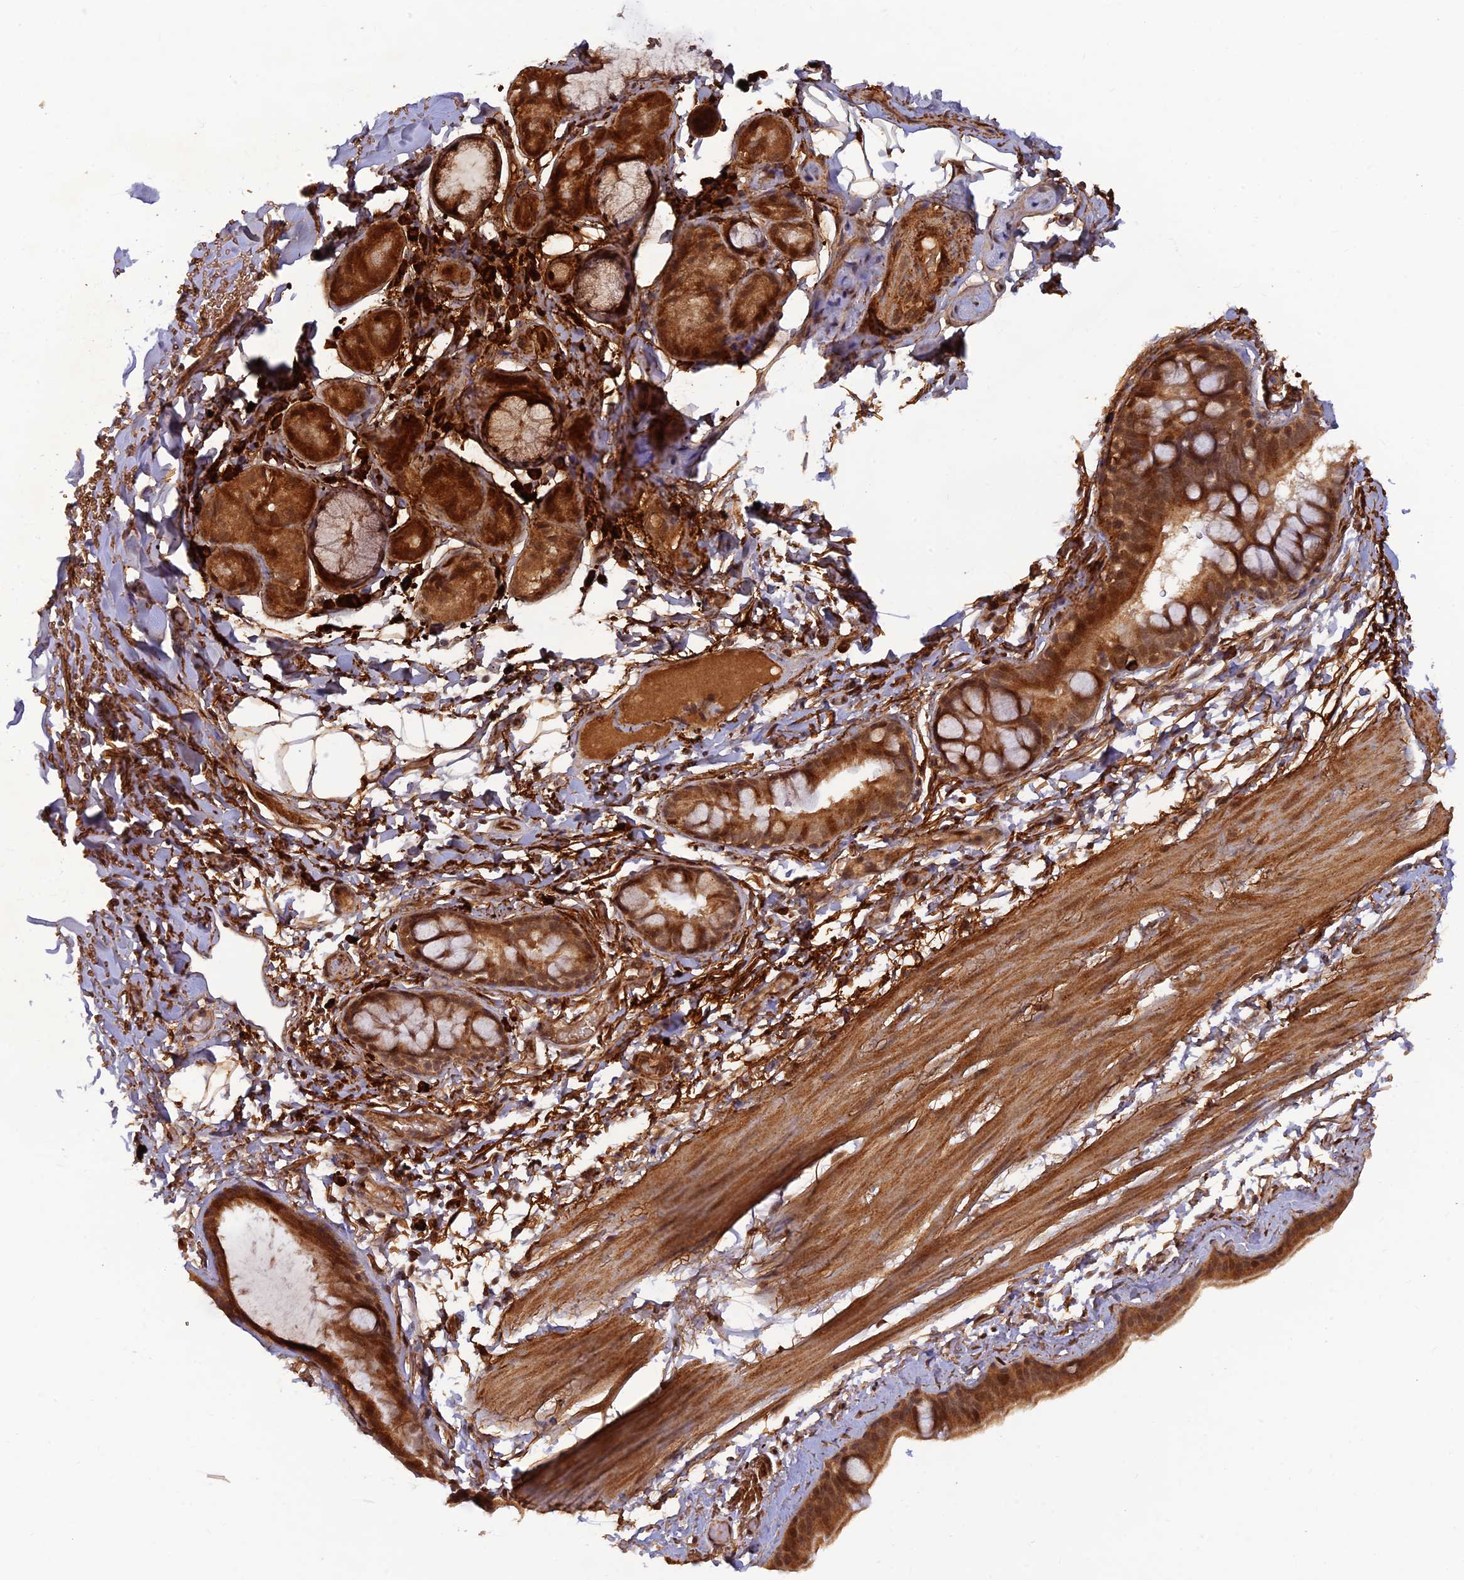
{"staining": {"intensity": "moderate", "quantity": ">75%", "location": "cytoplasmic/membranous,nuclear"}, "tissue": "bronchus", "cell_type": "Respiratory epithelial cells", "image_type": "normal", "snomed": [{"axis": "morphology", "description": "Normal tissue, NOS"}, {"axis": "topography", "description": "Cartilage tissue"}], "caption": "Immunohistochemical staining of benign human bronchus exhibits medium levels of moderate cytoplasmic/membranous,nuclear positivity in about >75% of respiratory epithelial cells. (DAB (3,3'-diaminobenzidine) = brown stain, brightfield microscopy at high magnification).", "gene": "ZNF565", "patient": {"sex": "male", "age": 63}}